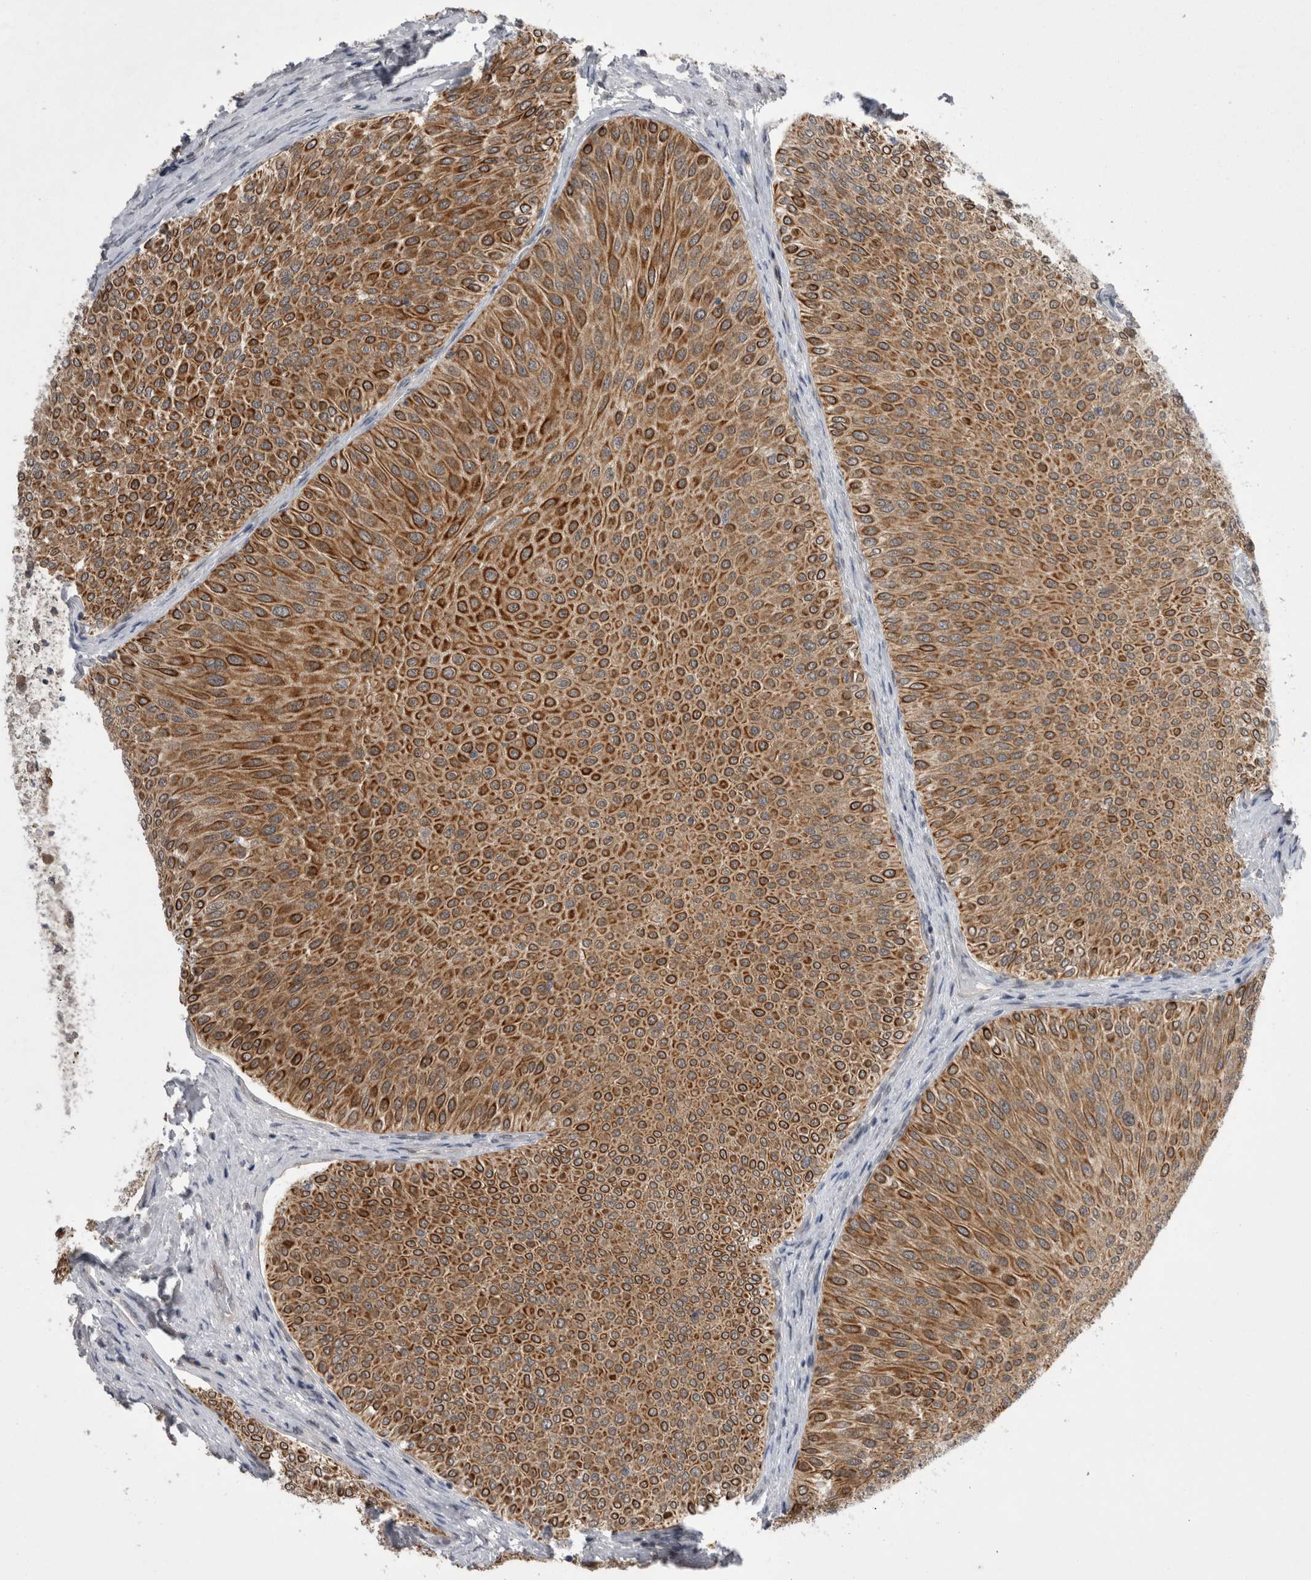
{"staining": {"intensity": "moderate", "quantity": ">75%", "location": "cytoplasmic/membranous"}, "tissue": "urothelial cancer", "cell_type": "Tumor cells", "image_type": "cancer", "snomed": [{"axis": "morphology", "description": "Urothelial carcinoma, Low grade"}, {"axis": "topography", "description": "Urinary bladder"}], "caption": "Tumor cells exhibit medium levels of moderate cytoplasmic/membranous positivity in approximately >75% of cells in human urothelial cancer.", "gene": "ZNF341", "patient": {"sex": "male", "age": 78}}